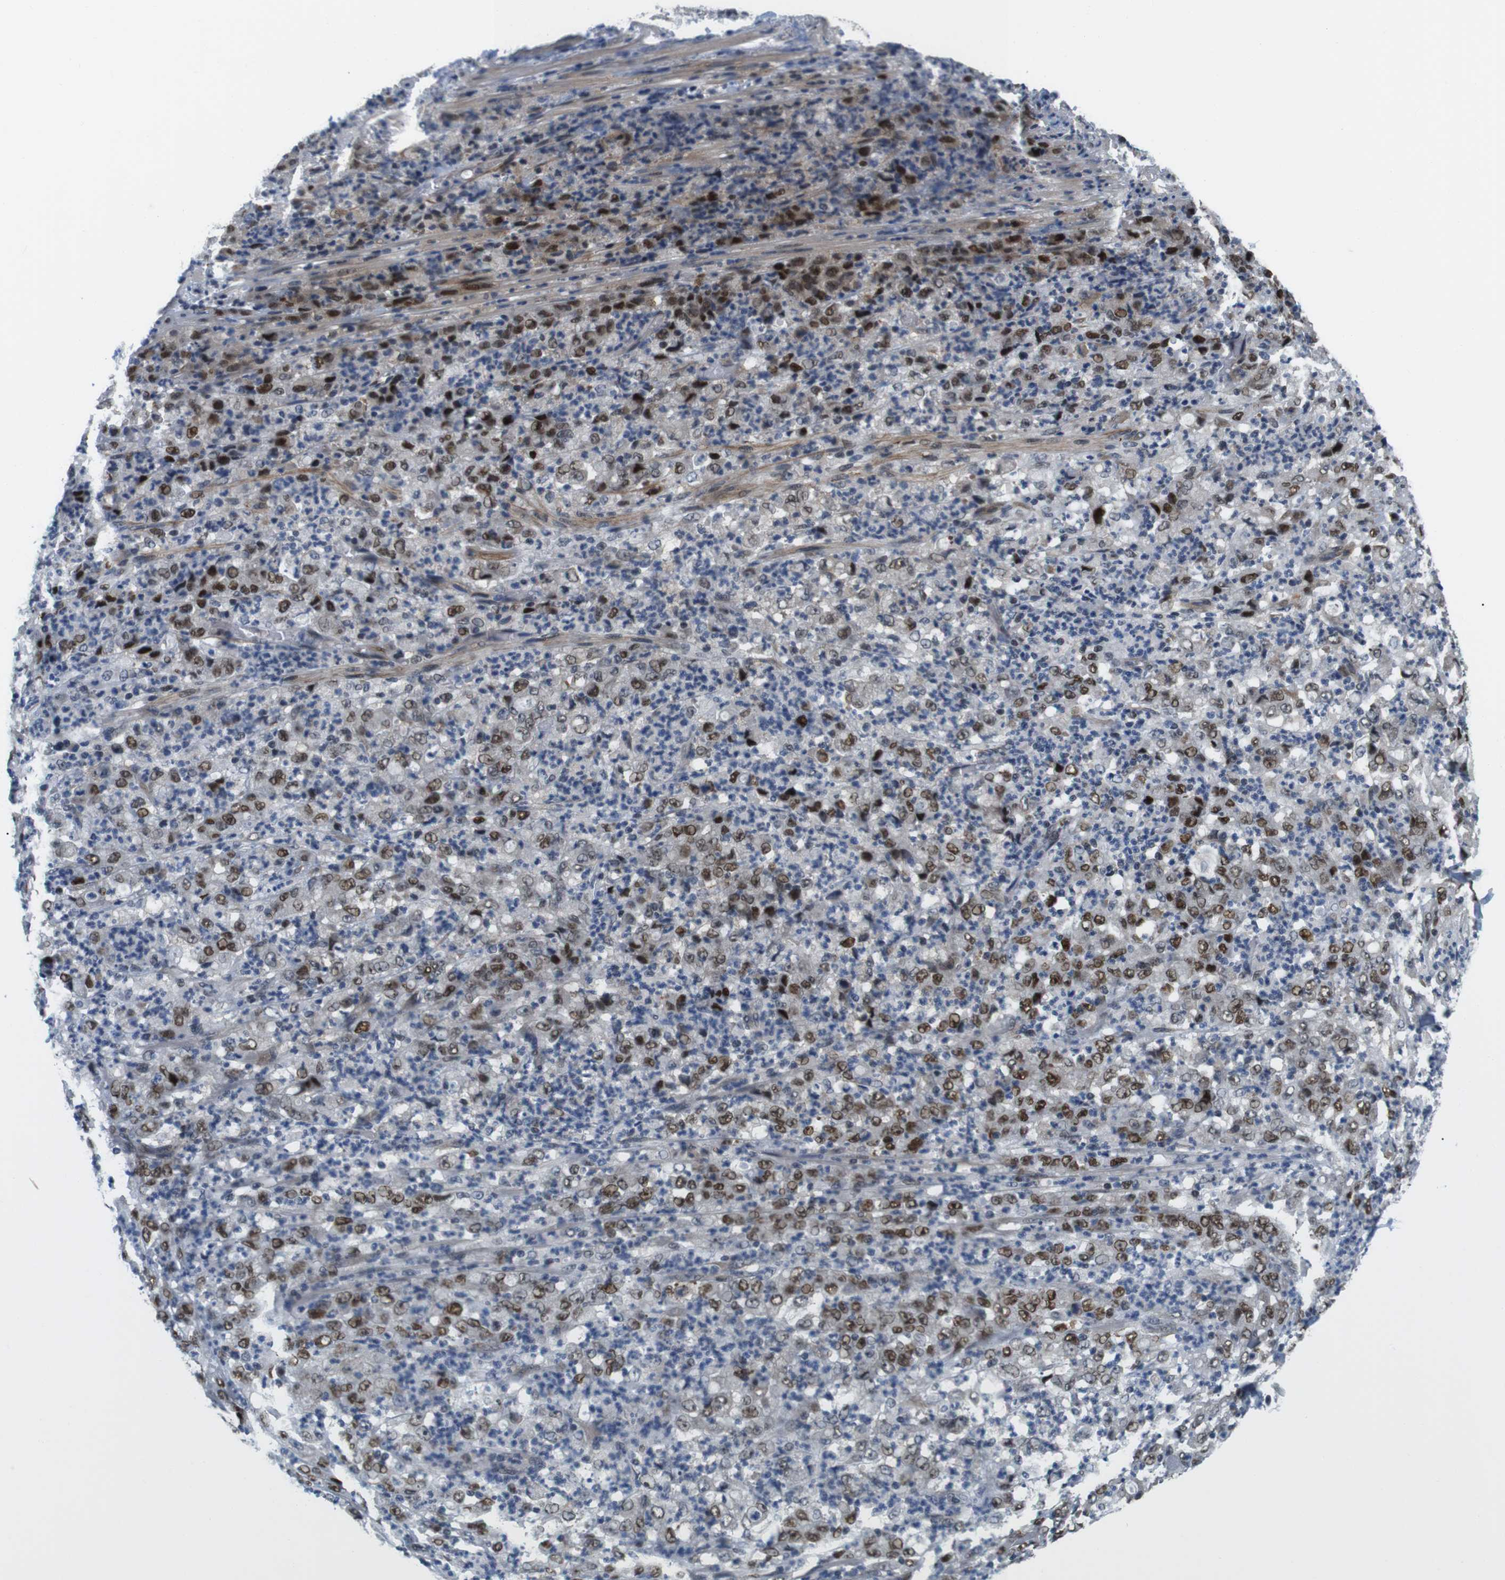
{"staining": {"intensity": "moderate", "quantity": ">75%", "location": "nuclear"}, "tissue": "stomach cancer", "cell_type": "Tumor cells", "image_type": "cancer", "snomed": [{"axis": "morphology", "description": "Adenocarcinoma, NOS"}, {"axis": "topography", "description": "Stomach, lower"}], "caption": "Protein expression by immunohistochemistry (IHC) displays moderate nuclear expression in about >75% of tumor cells in stomach adenocarcinoma.", "gene": "SMCO2", "patient": {"sex": "female", "age": 71}}